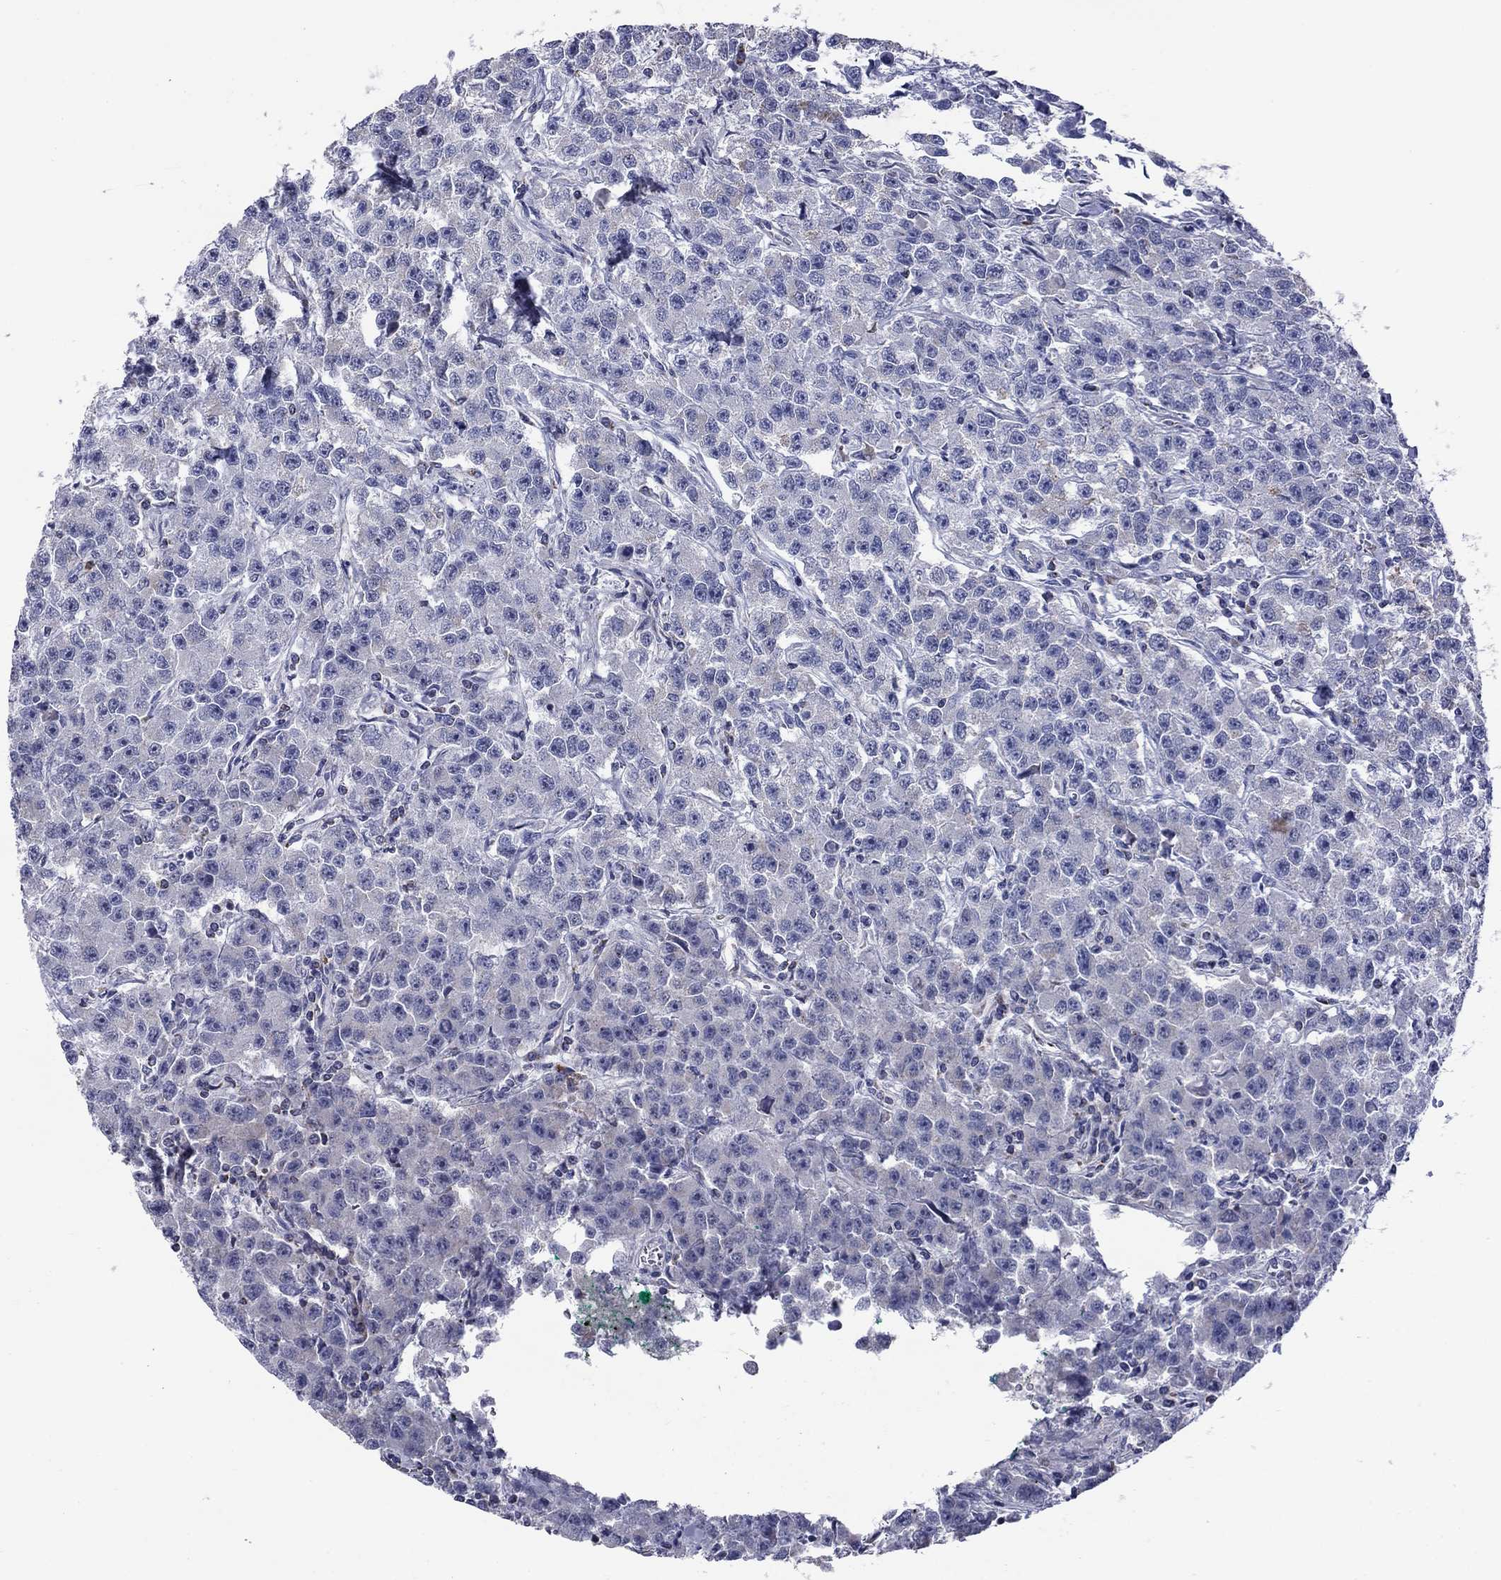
{"staining": {"intensity": "negative", "quantity": "none", "location": "none"}, "tissue": "testis cancer", "cell_type": "Tumor cells", "image_type": "cancer", "snomed": [{"axis": "morphology", "description": "Seminoma, NOS"}, {"axis": "topography", "description": "Testis"}], "caption": "Immunohistochemistry (IHC) image of neoplastic tissue: seminoma (testis) stained with DAB demonstrates no significant protein expression in tumor cells.", "gene": "NDUFA4L2", "patient": {"sex": "male", "age": 59}}